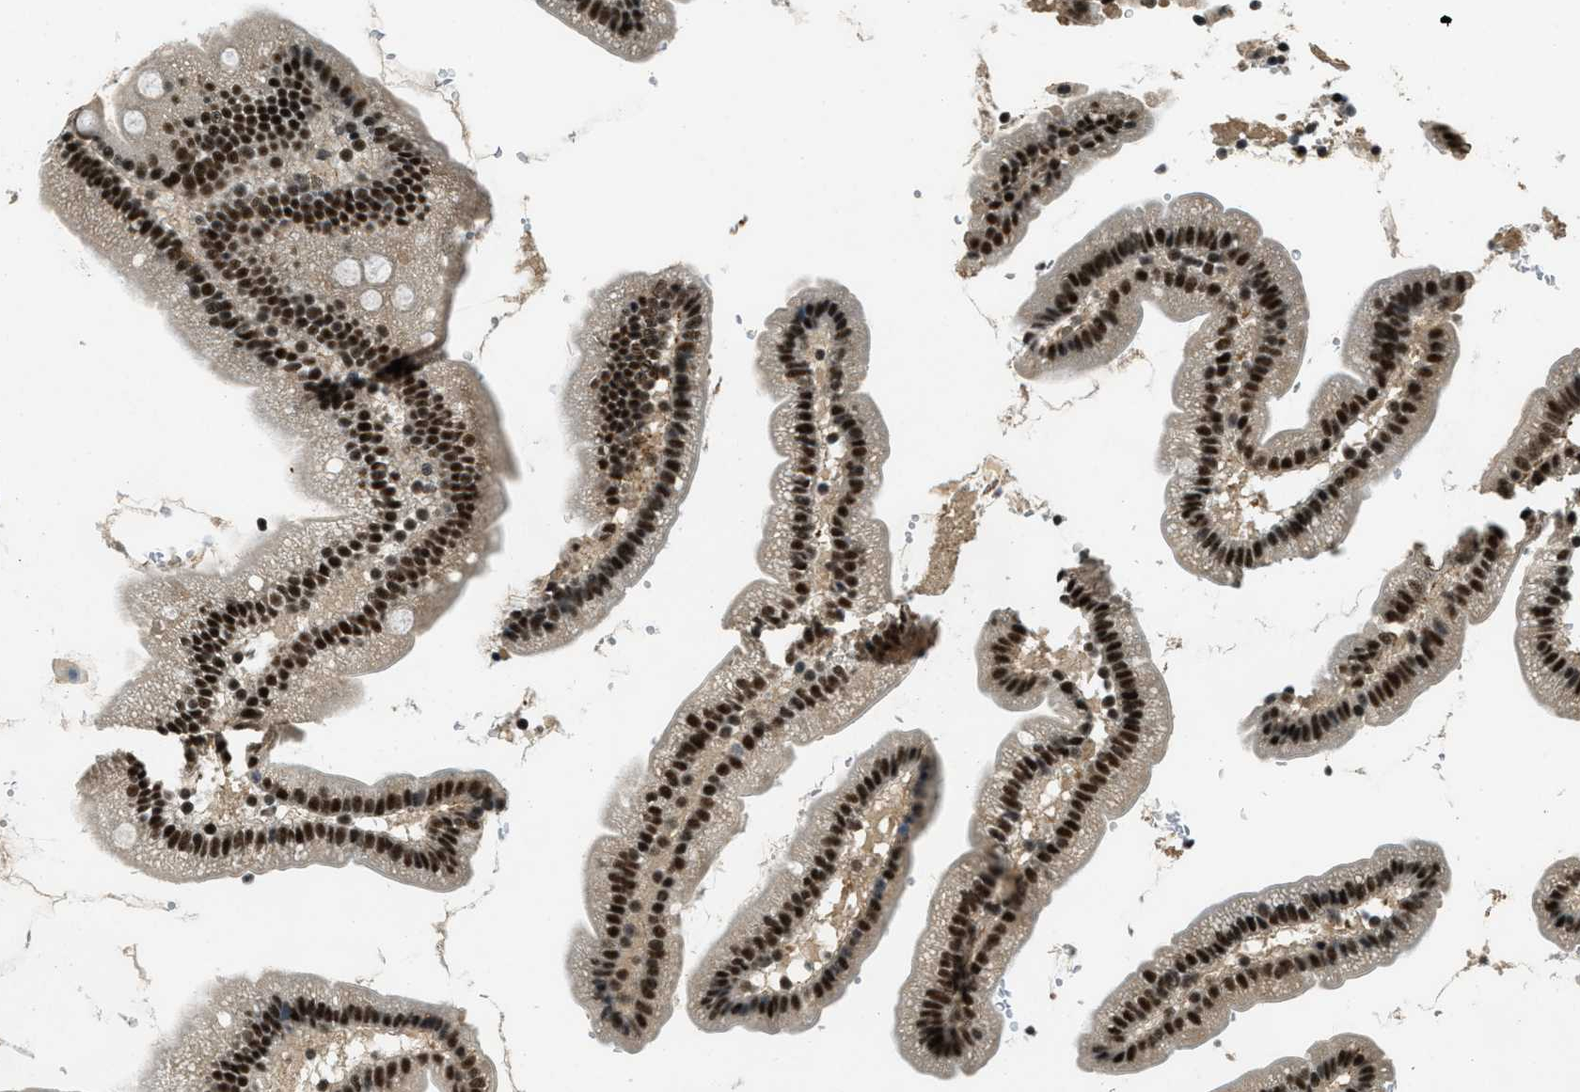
{"staining": {"intensity": "strong", "quantity": ">75%", "location": "nuclear"}, "tissue": "duodenum", "cell_type": "Glandular cells", "image_type": "normal", "snomed": [{"axis": "morphology", "description": "Normal tissue, NOS"}, {"axis": "topography", "description": "Duodenum"}], "caption": "Brown immunohistochemical staining in unremarkable human duodenum exhibits strong nuclear expression in about >75% of glandular cells.", "gene": "ZNF148", "patient": {"sex": "male", "age": 66}}